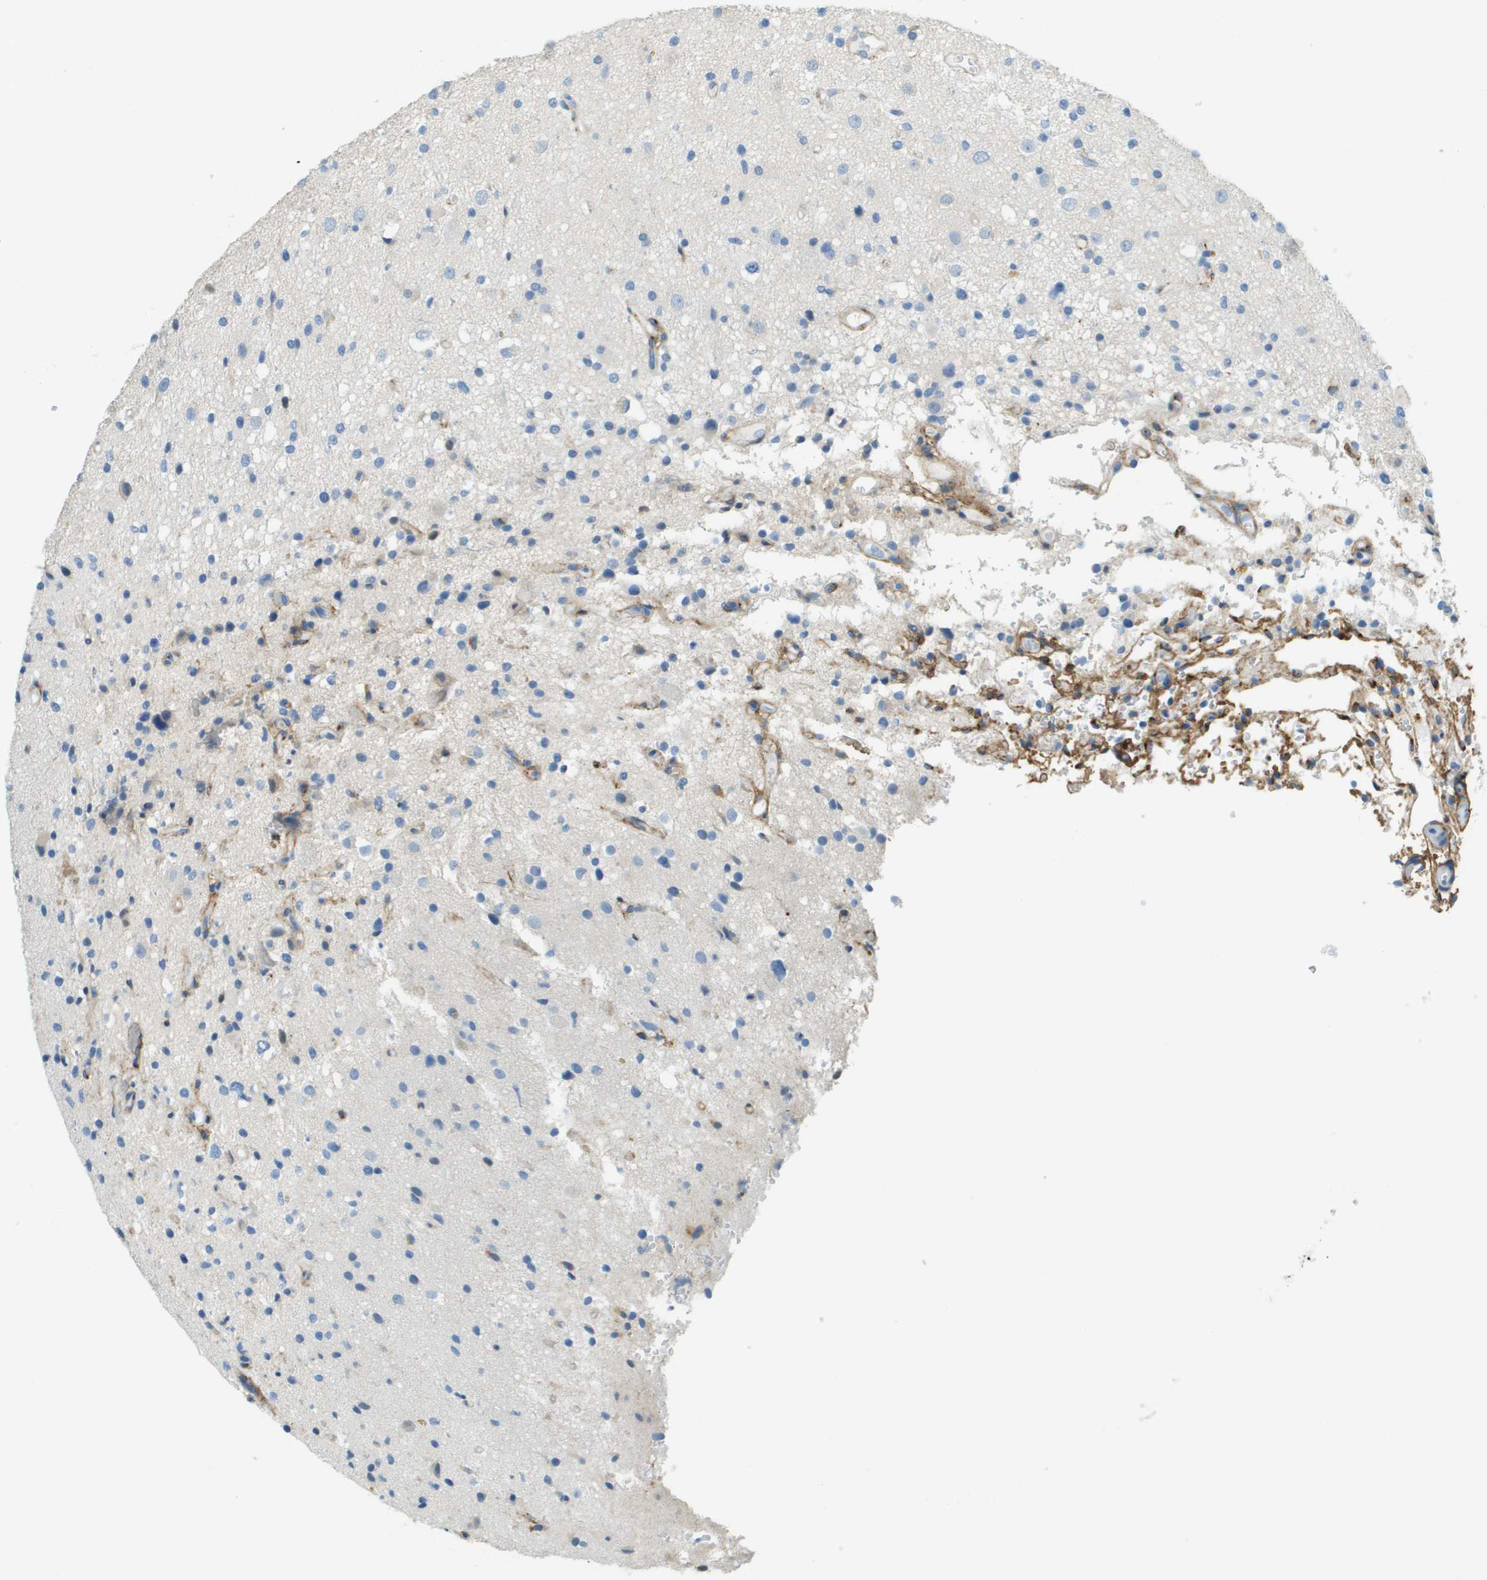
{"staining": {"intensity": "negative", "quantity": "none", "location": "none"}, "tissue": "glioma", "cell_type": "Tumor cells", "image_type": "cancer", "snomed": [{"axis": "morphology", "description": "Glioma, malignant, High grade"}, {"axis": "topography", "description": "Brain"}], "caption": "Tumor cells are negative for protein expression in human glioma. (DAB immunohistochemistry (IHC) visualized using brightfield microscopy, high magnification).", "gene": "DCN", "patient": {"sex": "male", "age": 33}}